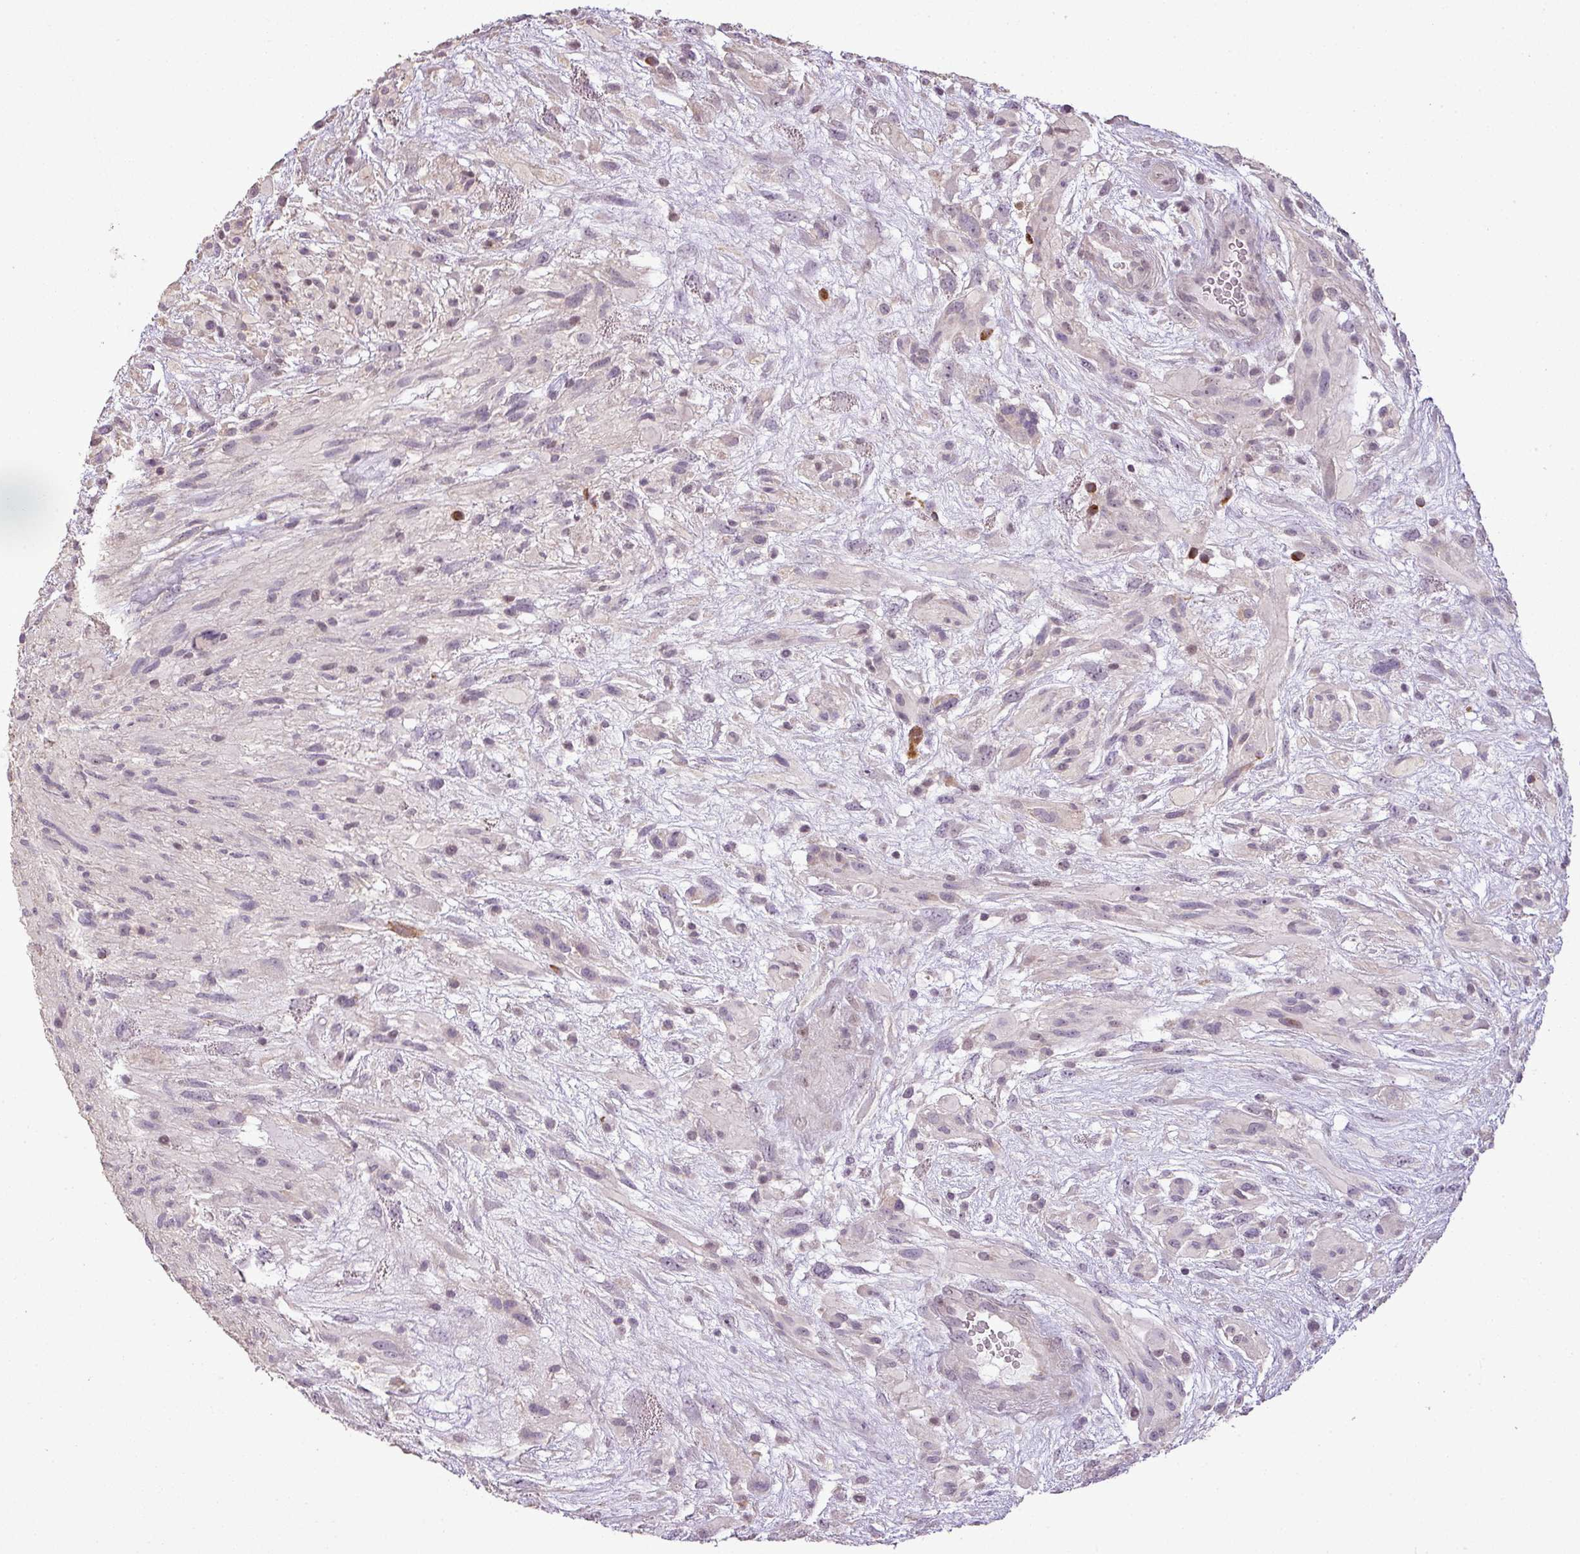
{"staining": {"intensity": "negative", "quantity": "none", "location": "none"}, "tissue": "glioma", "cell_type": "Tumor cells", "image_type": "cancer", "snomed": [{"axis": "morphology", "description": "Glioma, malignant, High grade"}, {"axis": "topography", "description": "Brain"}], "caption": "Glioma was stained to show a protein in brown. There is no significant staining in tumor cells.", "gene": "LY9", "patient": {"sex": "male", "age": 61}}